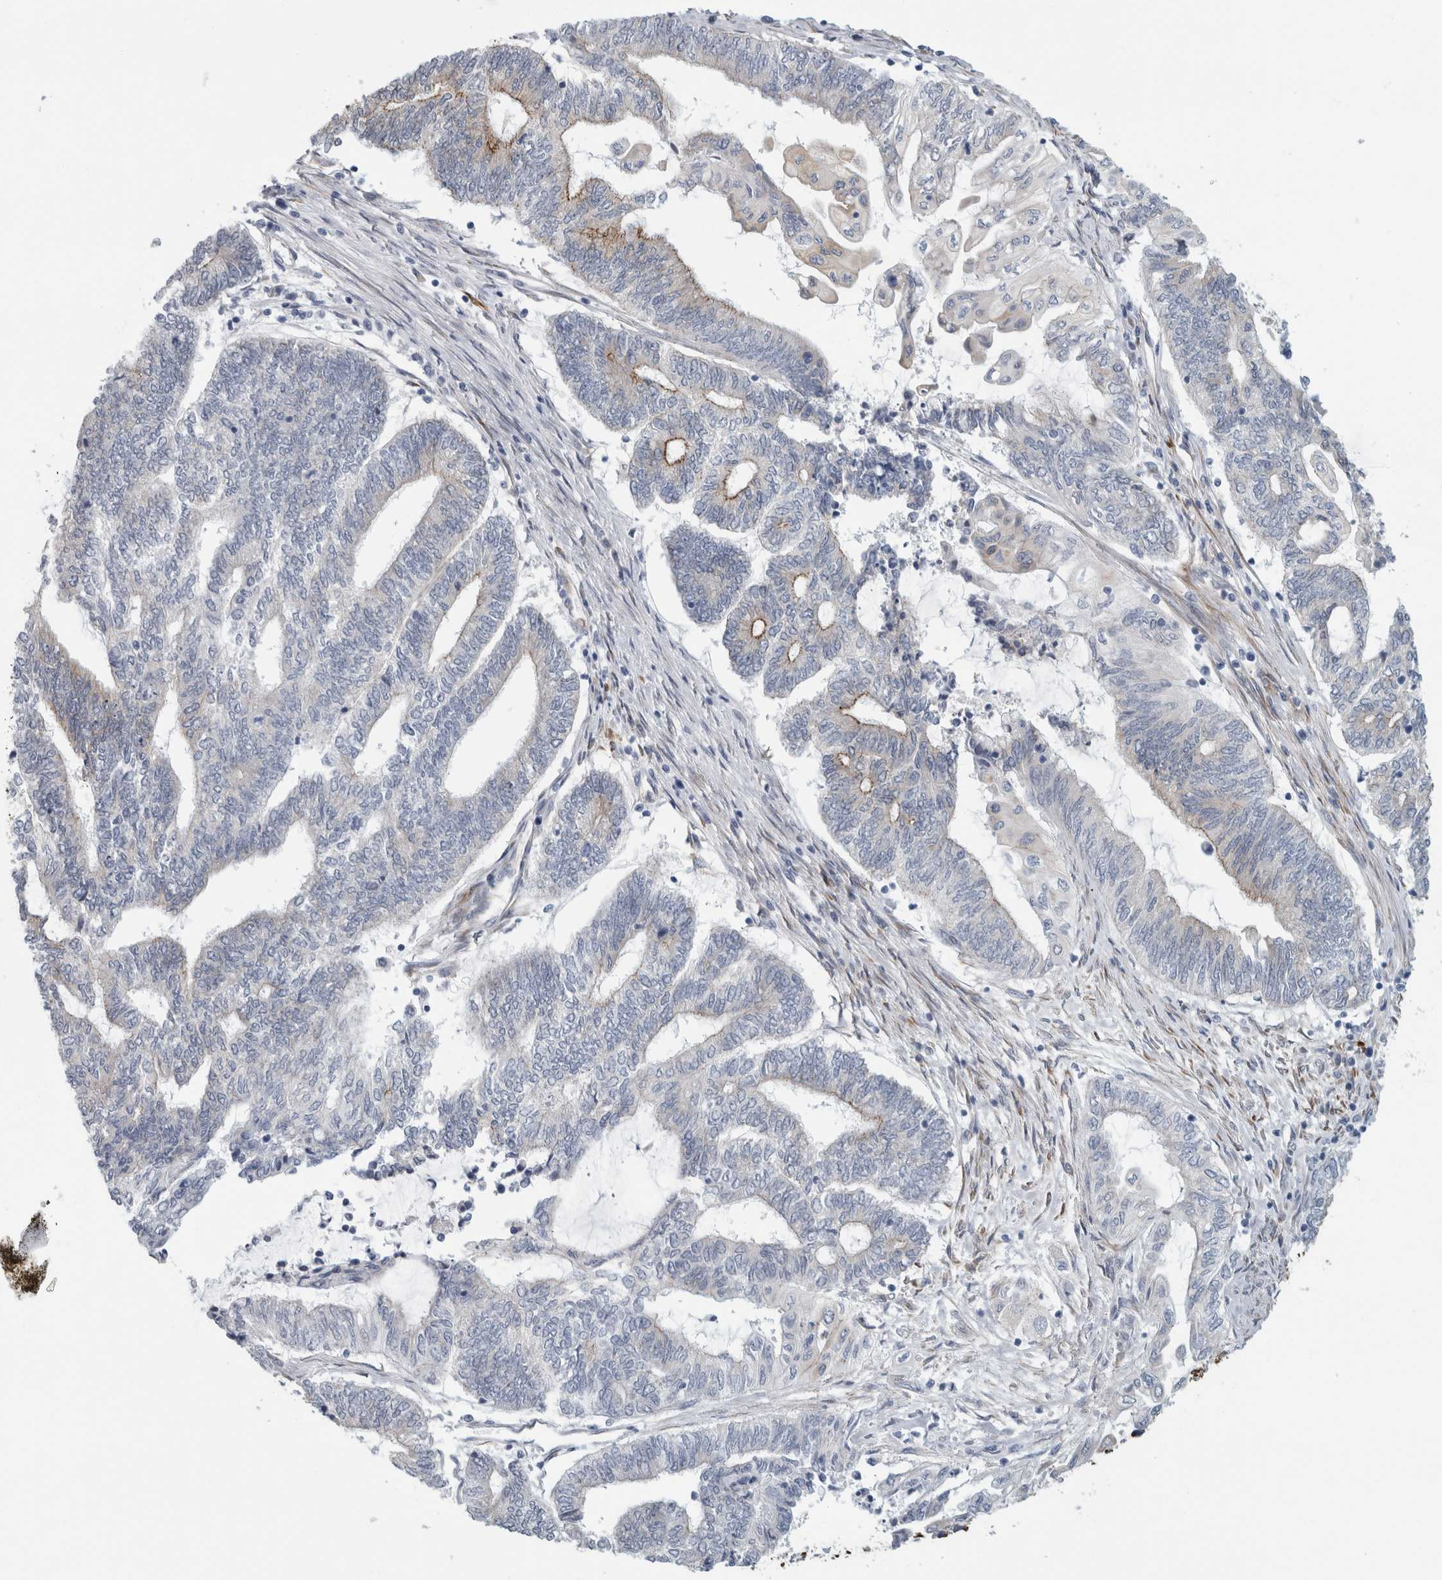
{"staining": {"intensity": "weak", "quantity": "<25%", "location": "cytoplasmic/membranous"}, "tissue": "endometrial cancer", "cell_type": "Tumor cells", "image_type": "cancer", "snomed": [{"axis": "morphology", "description": "Adenocarcinoma, NOS"}, {"axis": "topography", "description": "Uterus"}, {"axis": "topography", "description": "Endometrium"}], "caption": "This is an IHC image of adenocarcinoma (endometrial). There is no staining in tumor cells.", "gene": "B3GNT3", "patient": {"sex": "female", "age": 70}}